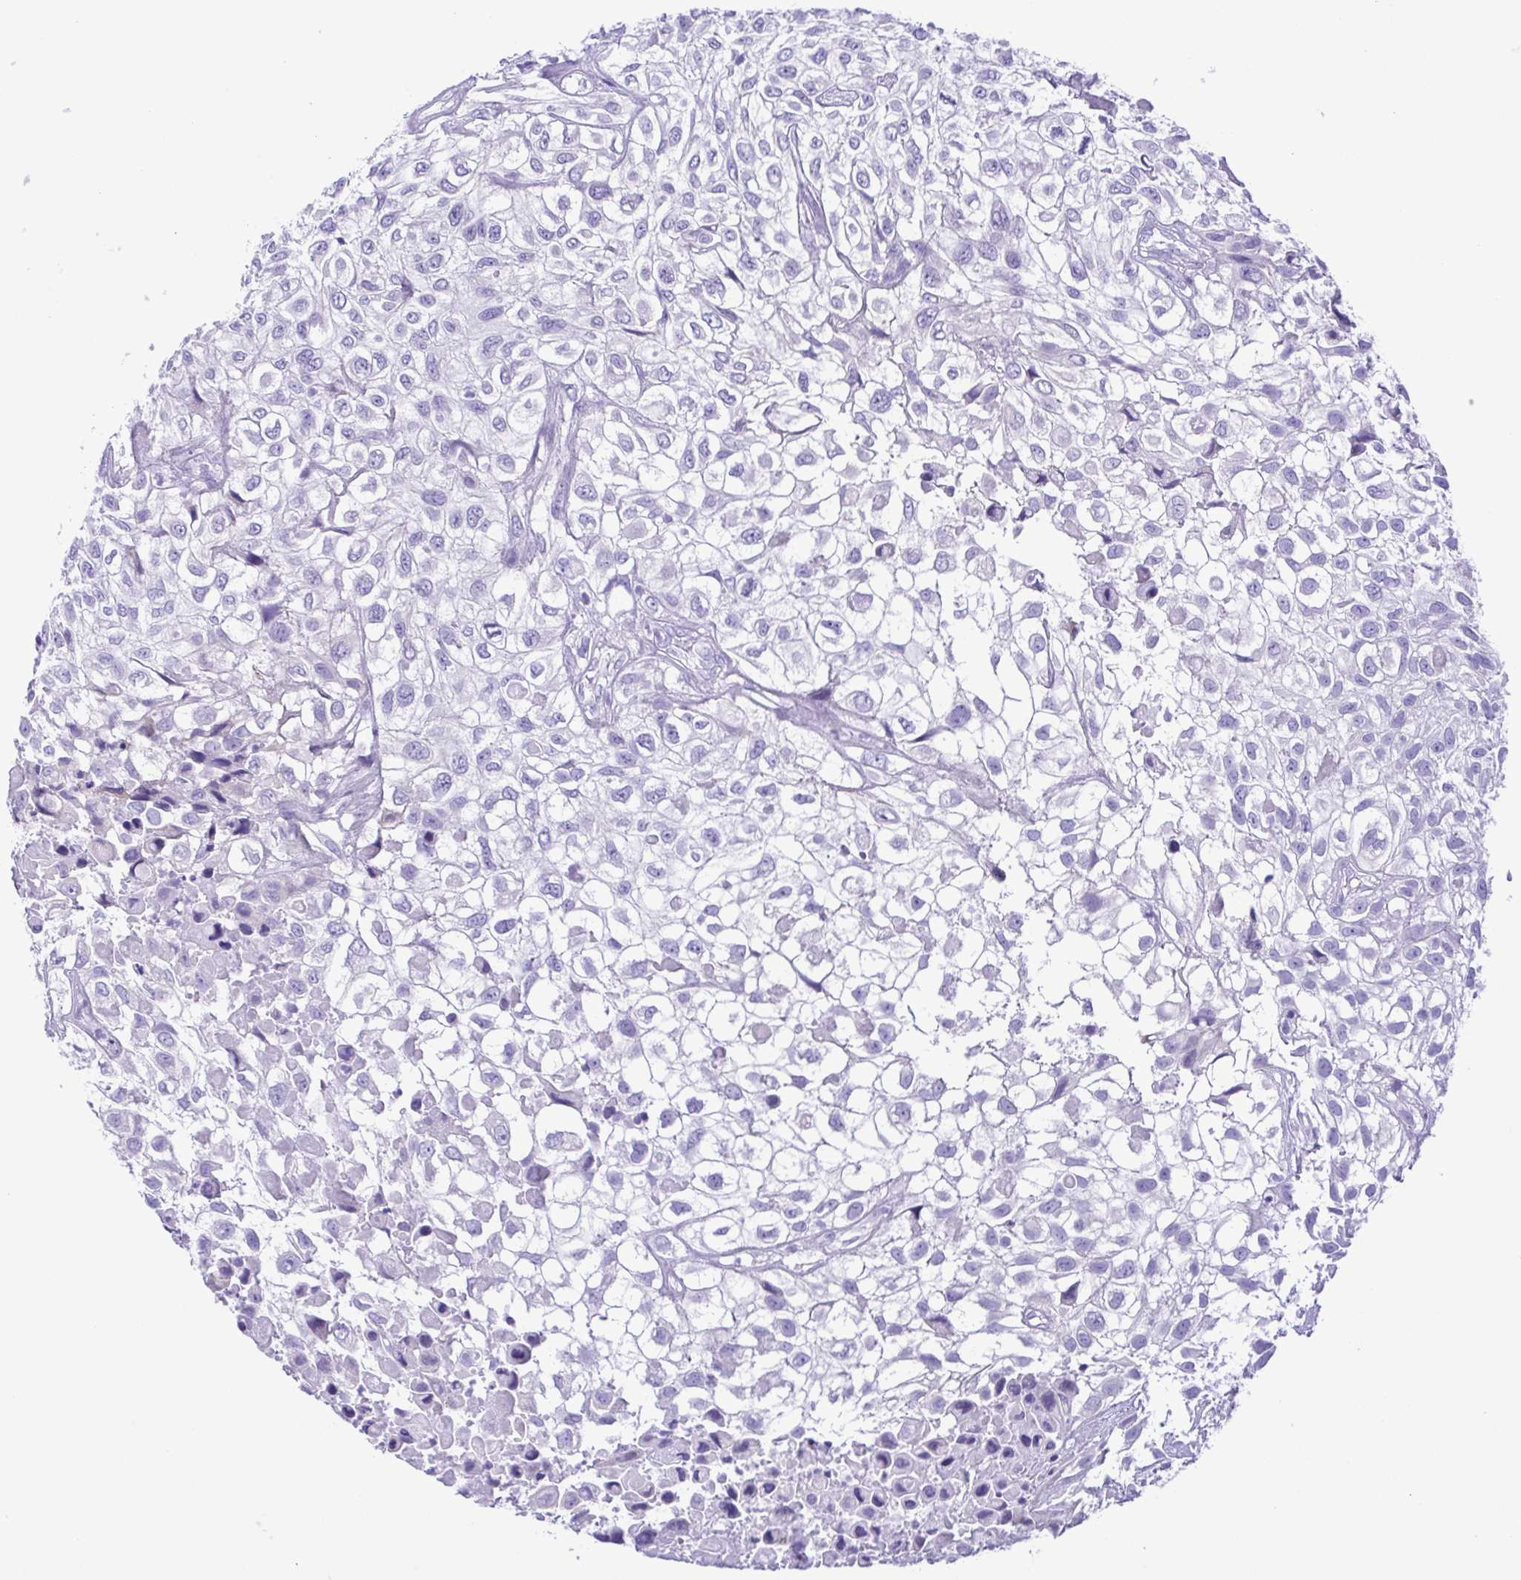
{"staining": {"intensity": "negative", "quantity": "none", "location": "none"}, "tissue": "urothelial cancer", "cell_type": "Tumor cells", "image_type": "cancer", "snomed": [{"axis": "morphology", "description": "Urothelial carcinoma, High grade"}, {"axis": "topography", "description": "Urinary bladder"}], "caption": "This is an immunohistochemistry (IHC) image of urothelial cancer. There is no staining in tumor cells.", "gene": "PAK3", "patient": {"sex": "male", "age": 56}}